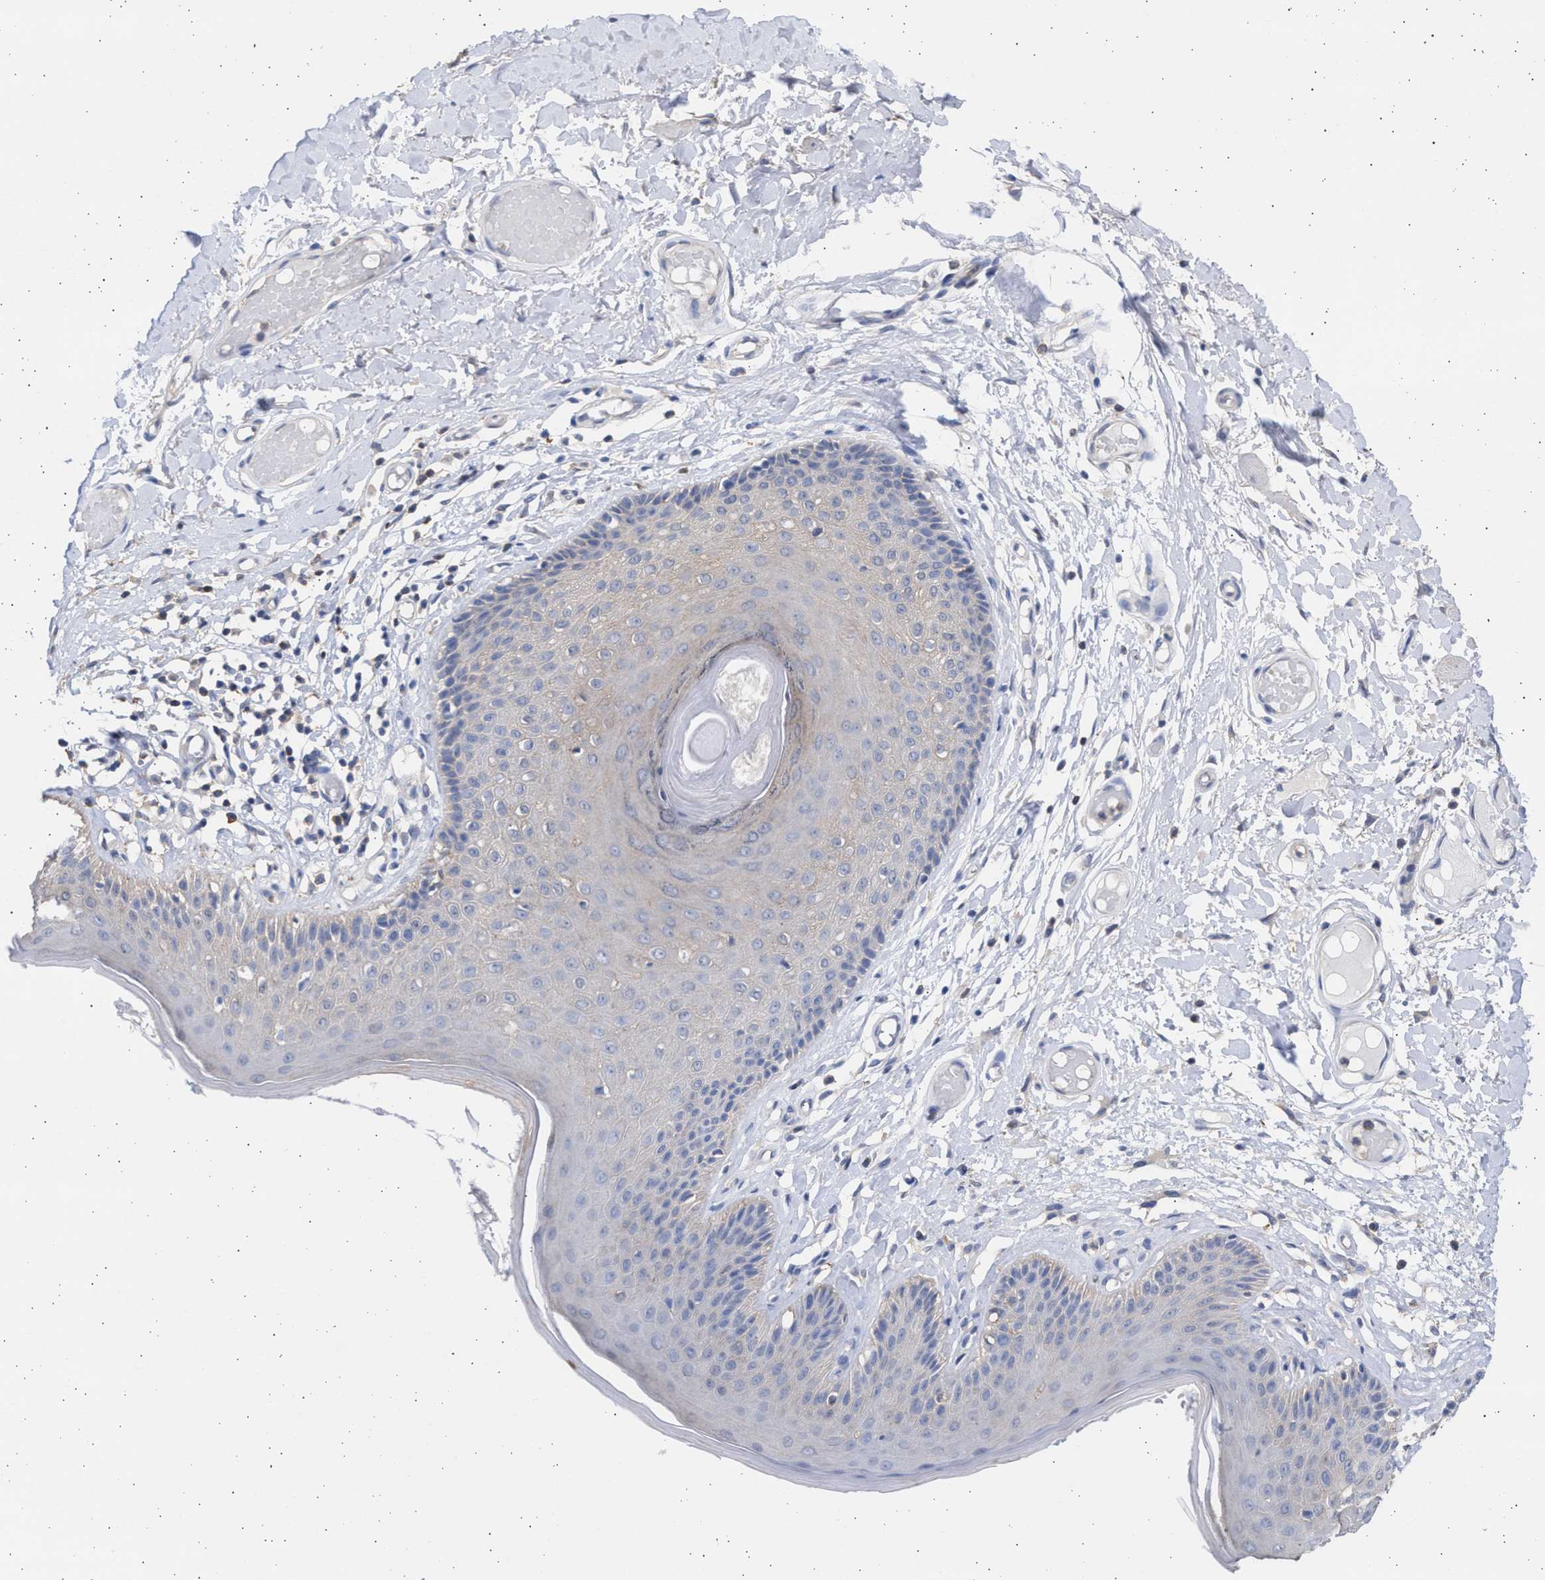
{"staining": {"intensity": "weak", "quantity": "25%-75%", "location": "cytoplasmic/membranous"}, "tissue": "skin", "cell_type": "Epidermal cells", "image_type": "normal", "snomed": [{"axis": "morphology", "description": "Normal tissue, NOS"}, {"axis": "topography", "description": "Vulva"}], "caption": "Immunohistochemistry (IHC) image of benign skin stained for a protein (brown), which reveals low levels of weak cytoplasmic/membranous positivity in about 25%-75% of epidermal cells.", "gene": "ALDOC", "patient": {"sex": "female", "age": 73}}